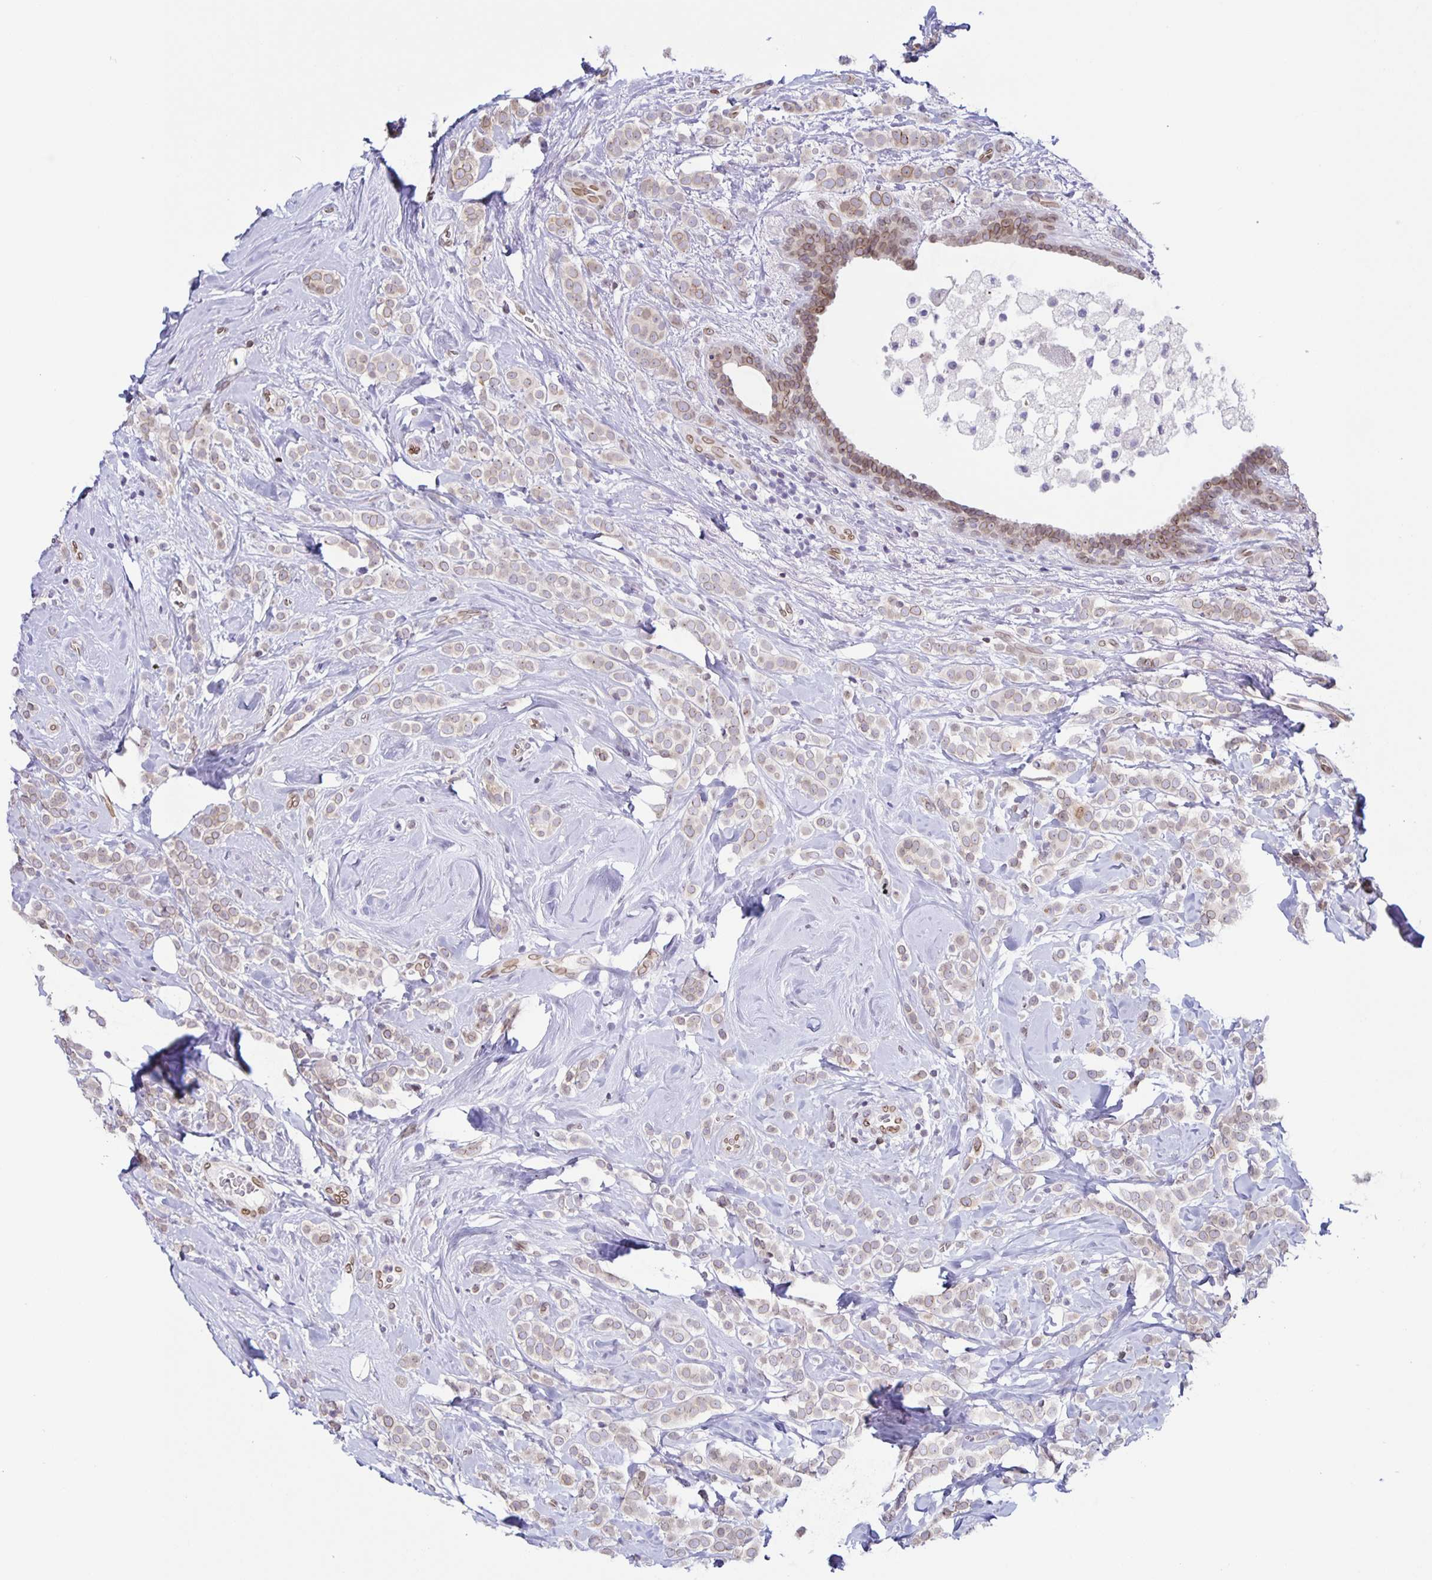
{"staining": {"intensity": "negative", "quantity": "none", "location": "none"}, "tissue": "breast cancer", "cell_type": "Tumor cells", "image_type": "cancer", "snomed": [{"axis": "morphology", "description": "Lobular carcinoma"}, {"axis": "topography", "description": "Breast"}], "caption": "High power microscopy micrograph of an IHC image of lobular carcinoma (breast), revealing no significant staining in tumor cells.", "gene": "SYNE2", "patient": {"sex": "female", "age": 49}}